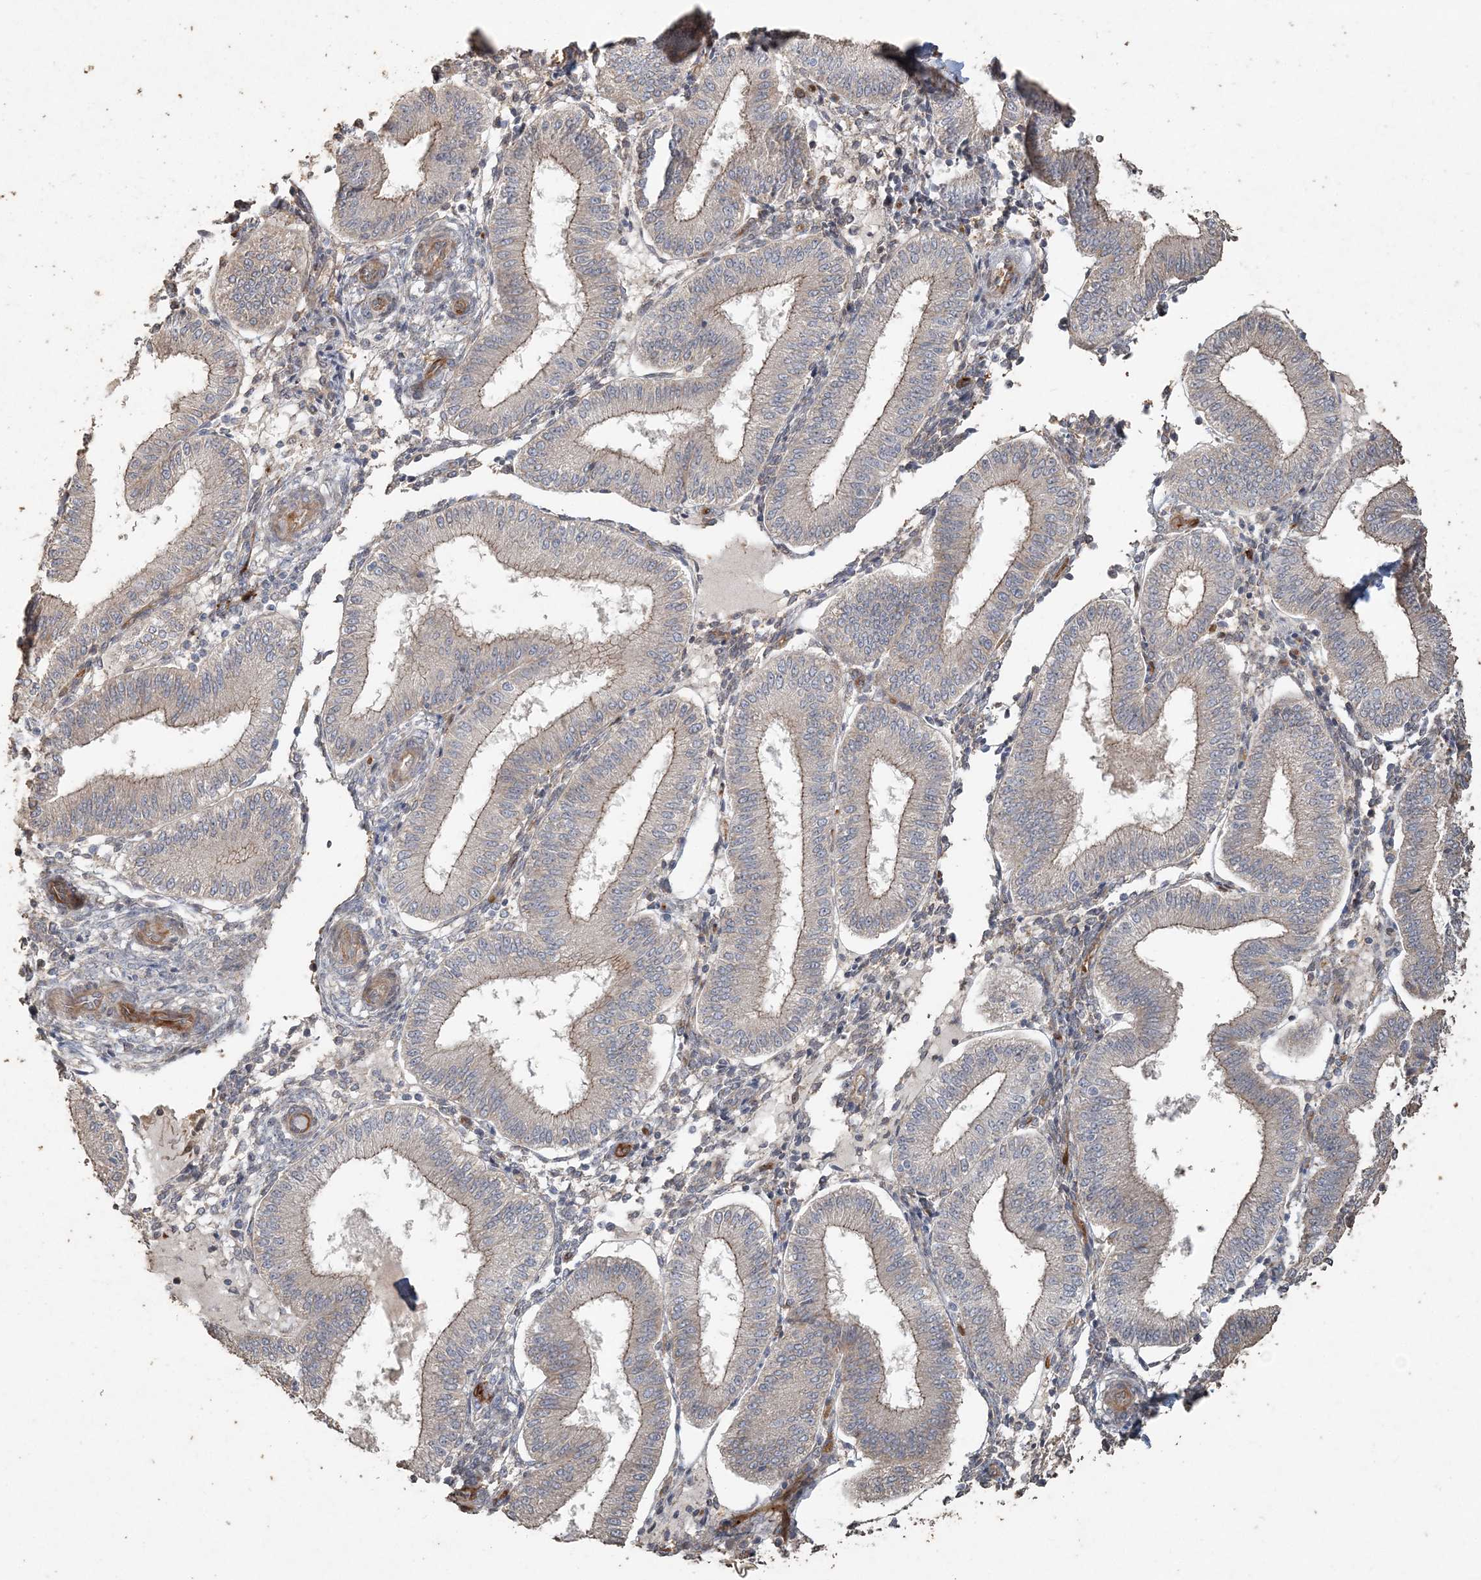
{"staining": {"intensity": "negative", "quantity": "none", "location": "none"}, "tissue": "endometrium", "cell_type": "Cells in endometrial stroma", "image_type": "normal", "snomed": [{"axis": "morphology", "description": "Normal tissue, NOS"}, {"axis": "topography", "description": "Endometrium"}], "caption": "An image of endometrium stained for a protein reveals no brown staining in cells in endometrial stroma.", "gene": "RNF145", "patient": {"sex": "female", "age": 39}}